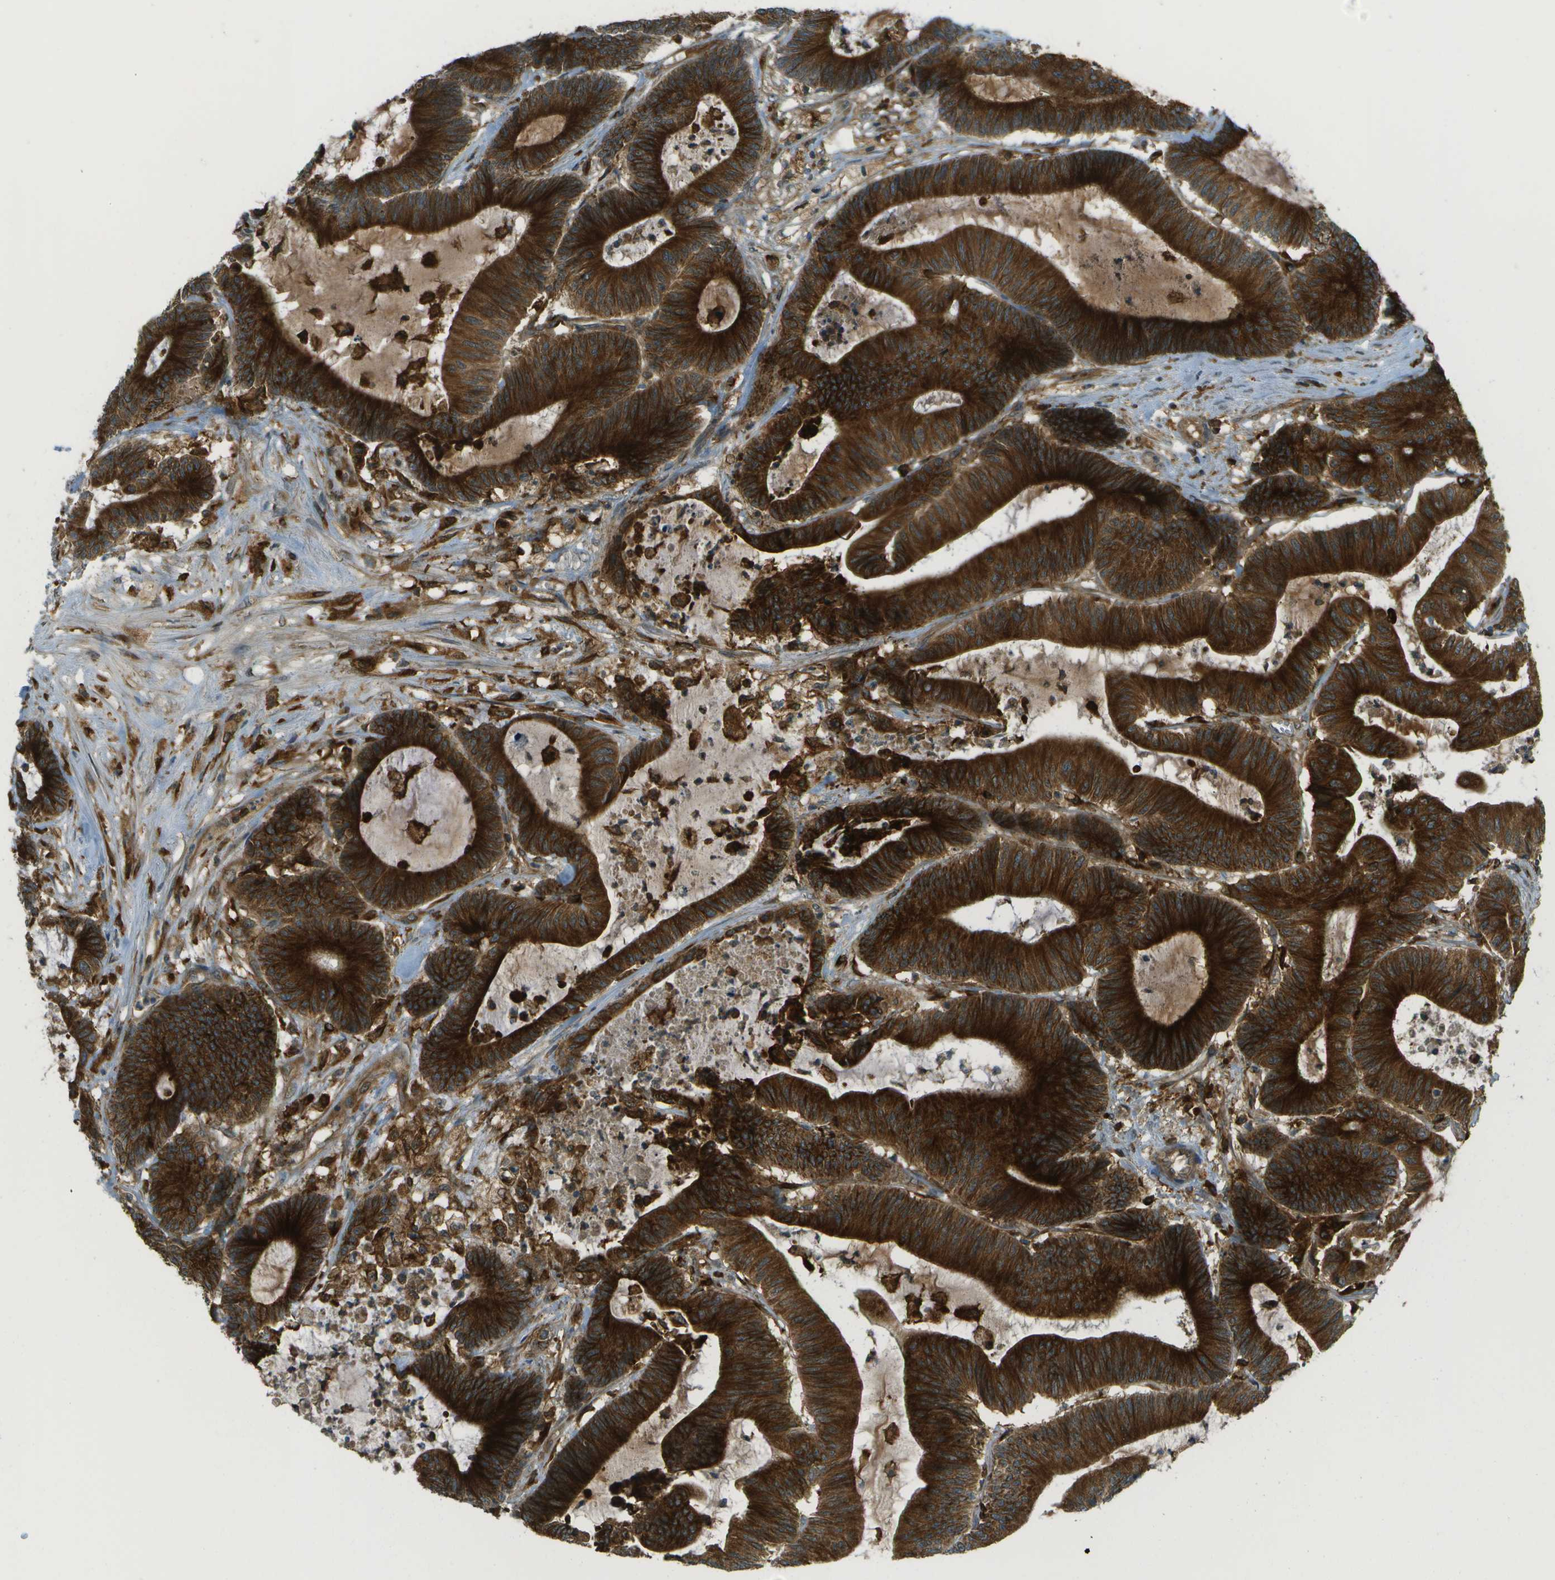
{"staining": {"intensity": "strong", "quantity": "25%-75%", "location": "cytoplasmic/membranous"}, "tissue": "colorectal cancer", "cell_type": "Tumor cells", "image_type": "cancer", "snomed": [{"axis": "morphology", "description": "Adenocarcinoma, NOS"}, {"axis": "topography", "description": "Colon"}], "caption": "Adenocarcinoma (colorectal) stained for a protein (brown) exhibits strong cytoplasmic/membranous positive expression in about 25%-75% of tumor cells.", "gene": "TMTC1", "patient": {"sex": "female", "age": 84}}